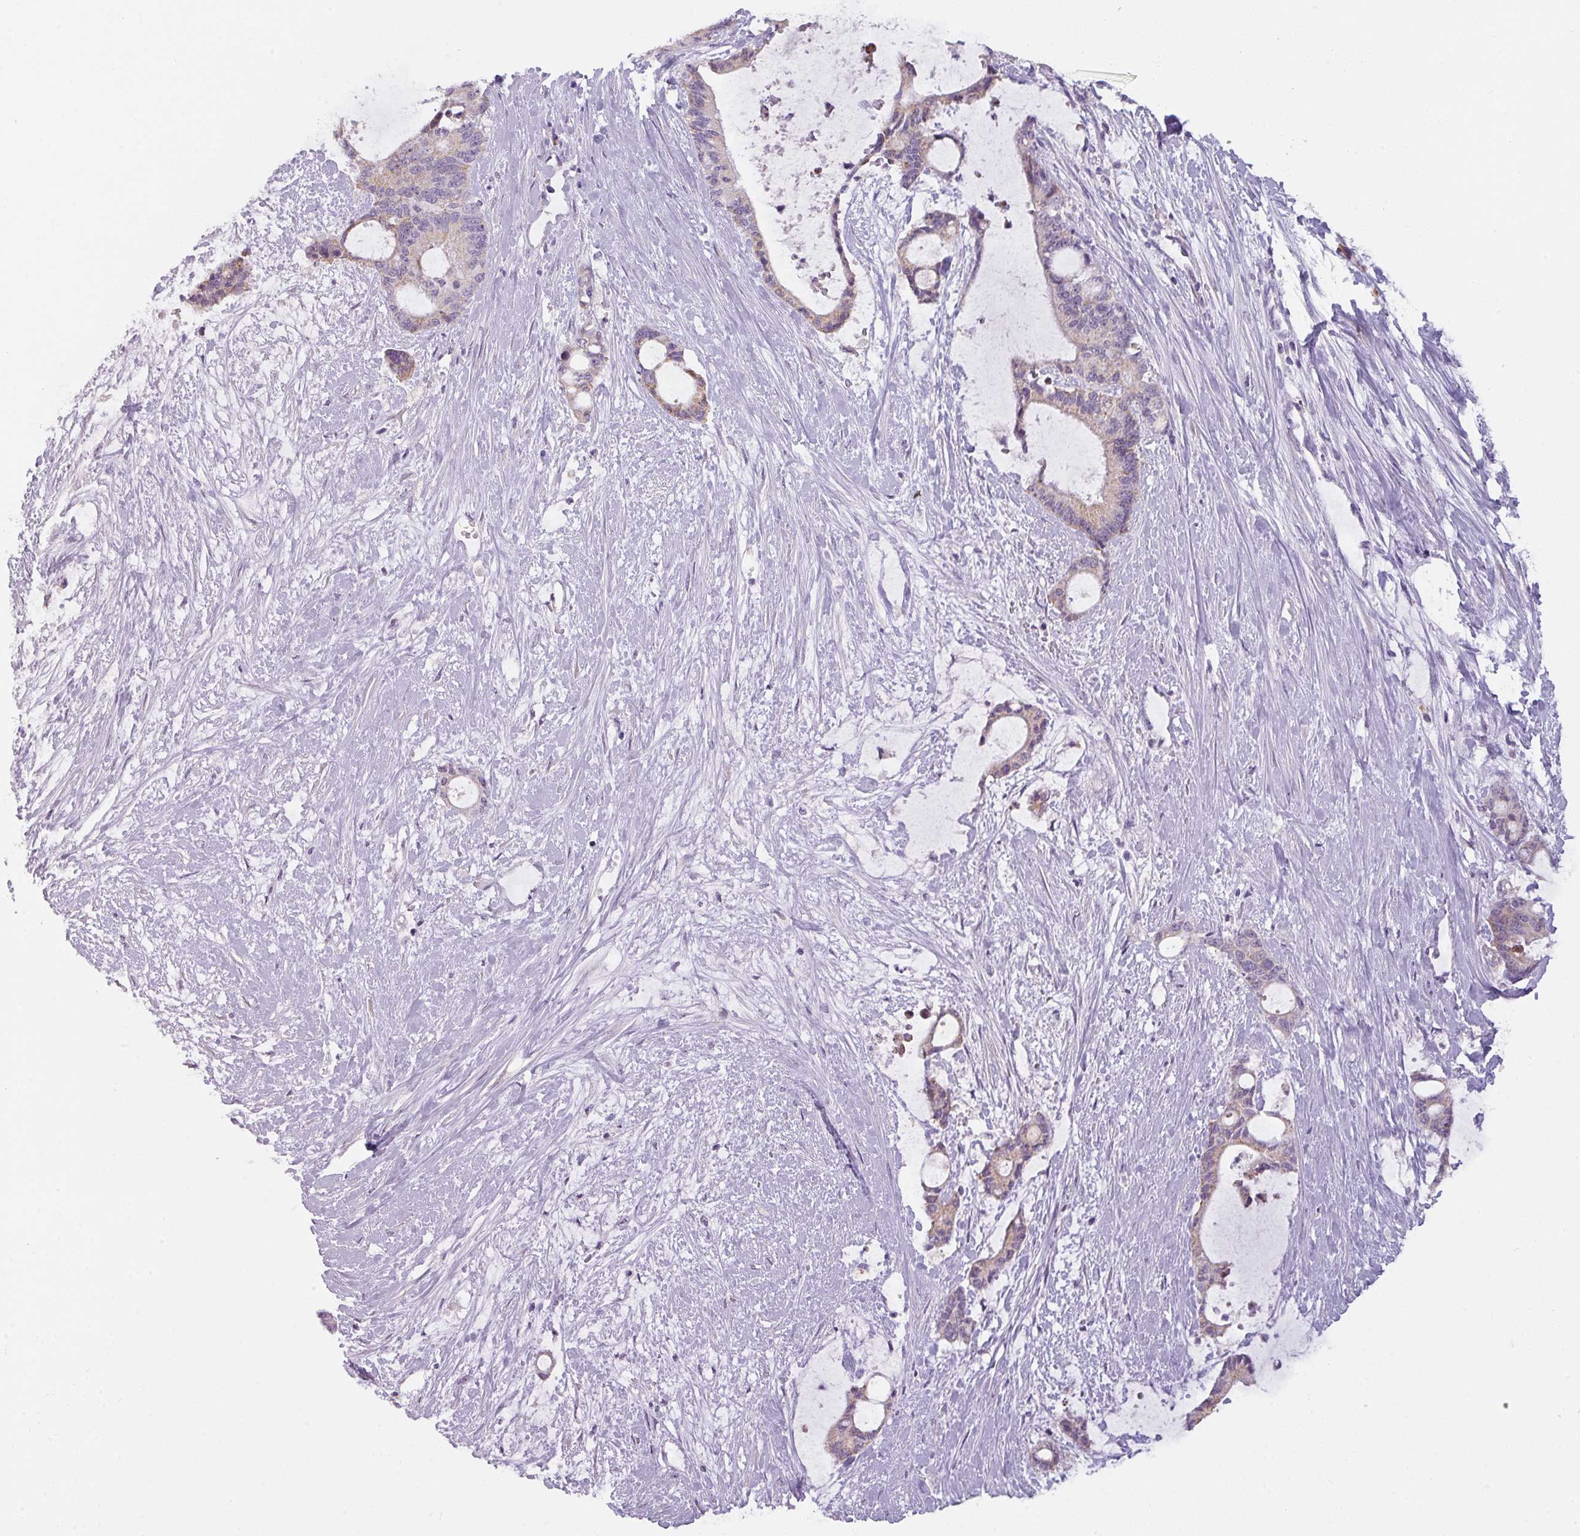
{"staining": {"intensity": "weak", "quantity": "25%-75%", "location": "cytoplasmic/membranous"}, "tissue": "liver cancer", "cell_type": "Tumor cells", "image_type": "cancer", "snomed": [{"axis": "morphology", "description": "Normal tissue, NOS"}, {"axis": "morphology", "description": "Cholangiocarcinoma"}, {"axis": "topography", "description": "Liver"}, {"axis": "topography", "description": "Peripheral nerve tissue"}], "caption": "Liver cholangiocarcinoma was stained to show a protein in brown. There is low levels of weak cytoplasmic/membranous staining in about 25%-75% of tumor cells. The staining is performed using DAB (3,3'-diaminobenzidine) brown chromogen to label protein expression. The nuclei are counter-stained blue using hematoxylin.", "gene": "C2orf68", "patient": {"sex": "female", "age": 73}}